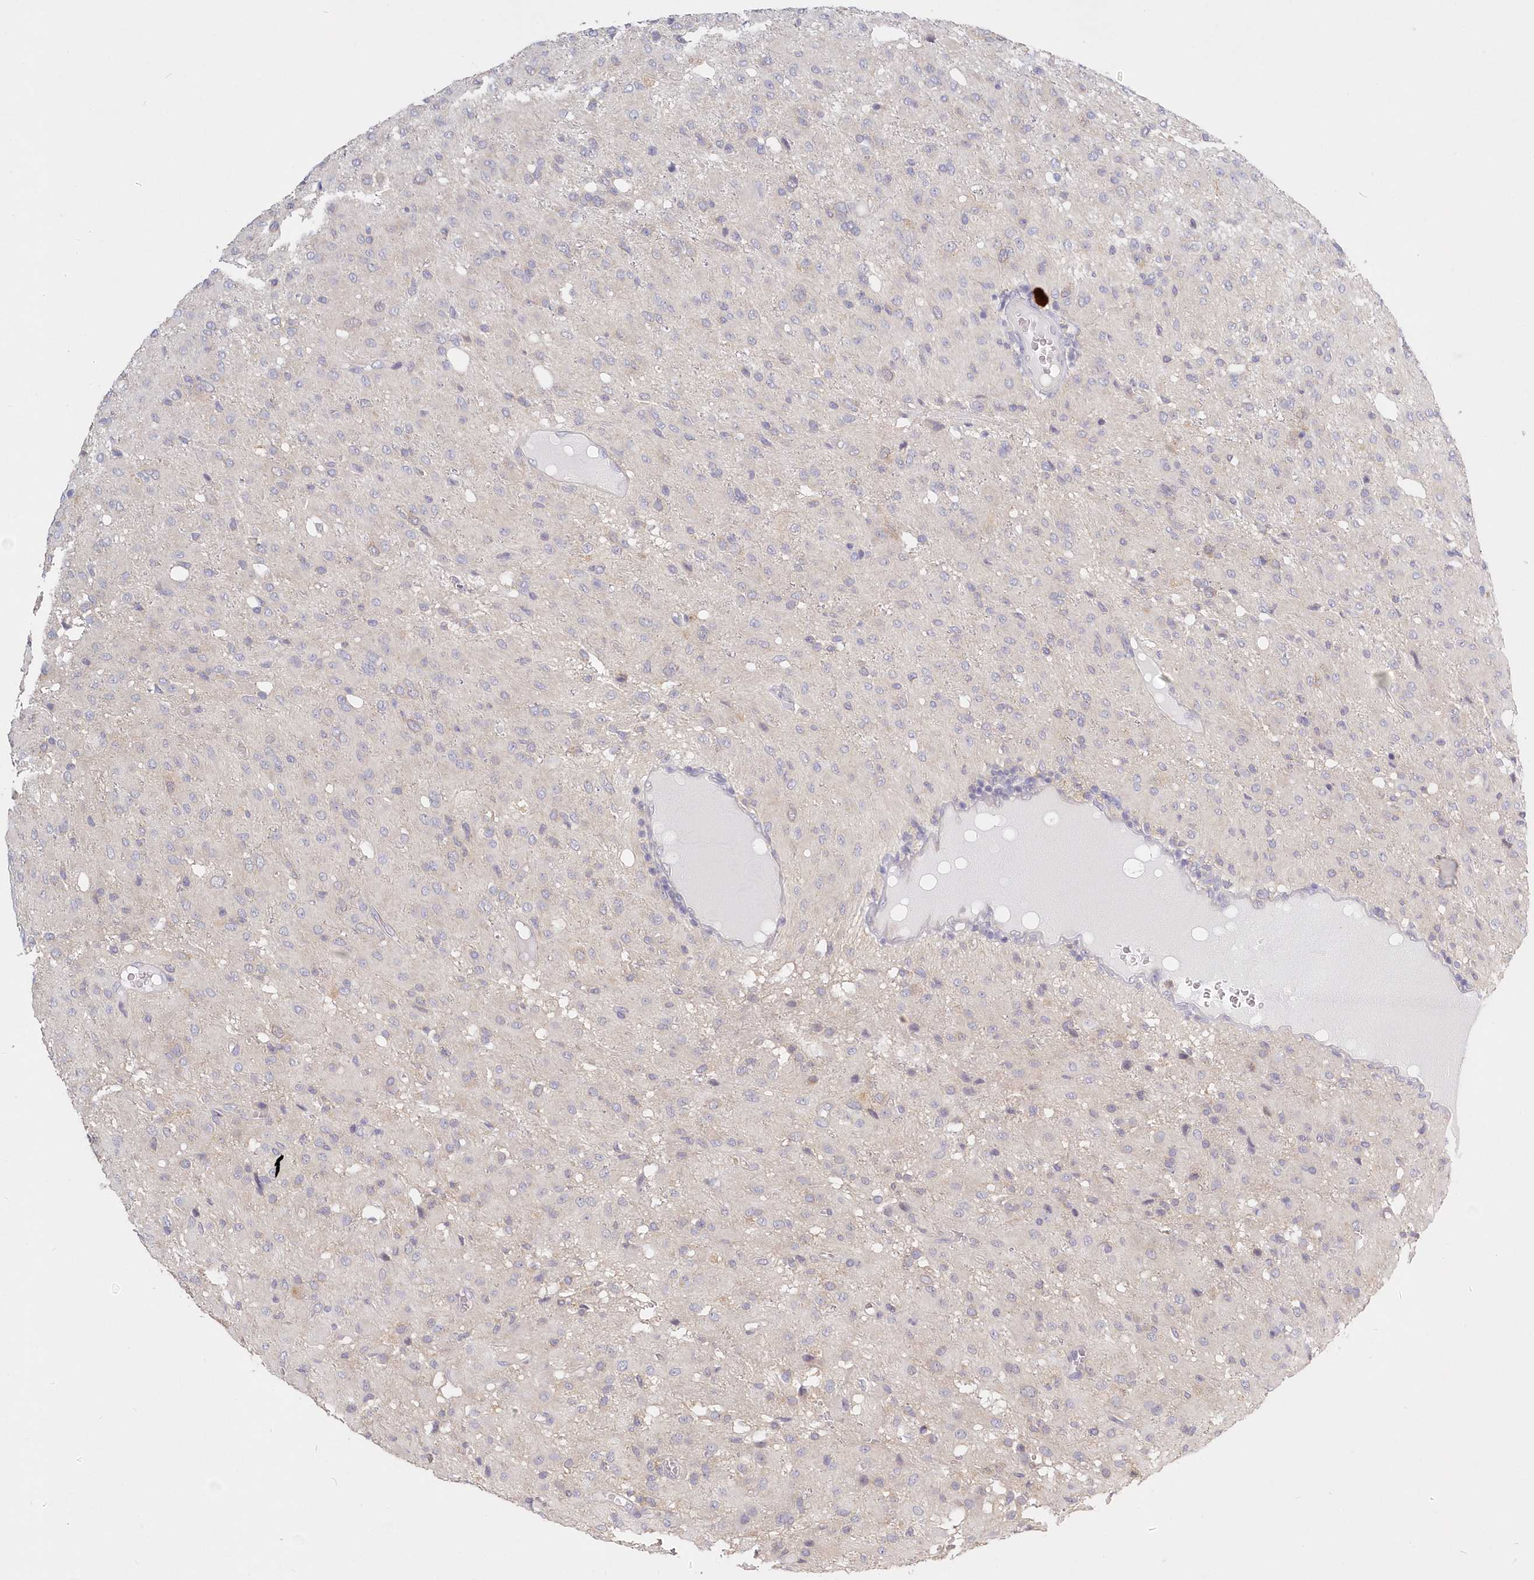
{"staining": {"intensity": "negative", "quantity": "none", "location": "none"}, "tissue": "glioma", "cell_type": "Tumor cells", "image_type": "cancer", "snomed": [{"axis": "morphology", "description": "Glioma, malignant, High grade"}, {"axis": "topography", "description": "Brain"}], "caption": "This is a photomicrograph of immunohistochemistry staining of malignant high-grade glioma, which shows no expression in tumor cells.", "gene": "KATNA1", "patient": {"sex": "female", "age": 59}}